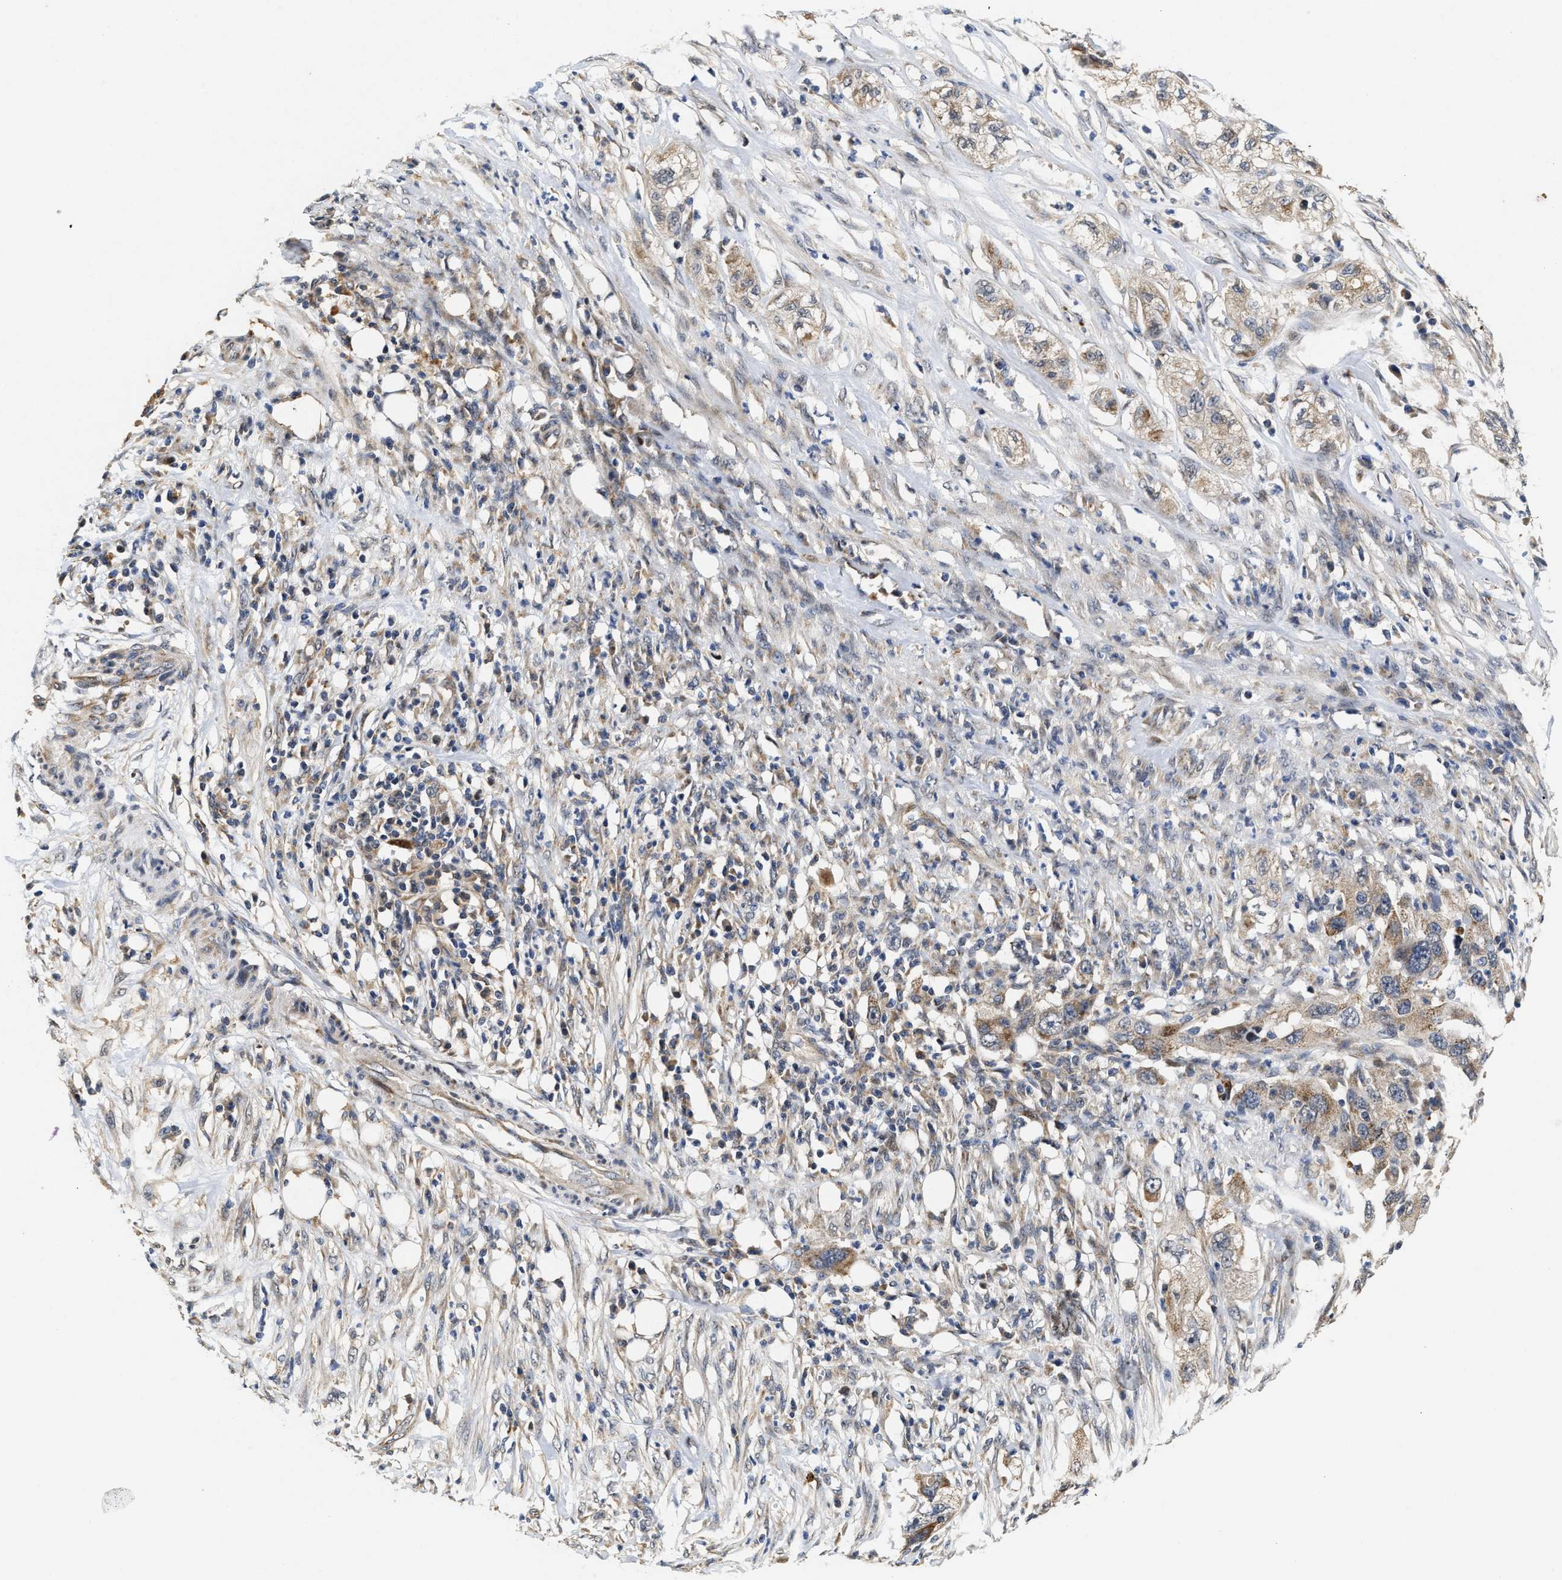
{"staining": {"intensity": "moderate", "quantity": ">75%", "location": "cytoplasmic/membranous"}, "tissue": "pancreatic cancer", "cell_type": "Tumor cells", "image_type": "cancer", "snomed": [{"axis": "morphology", "description": "Adenocarcinoma, NOS"}, {"axis": "topography", "description": "Pancreas"}], "caption": "IHC of pancreatic cancer displays medium levels of moderate cytoplasmic/membranous expression in about >75% of tumor cells.", "gene": "SCYL2", "patient": {"sex": "female", "age": 78}}